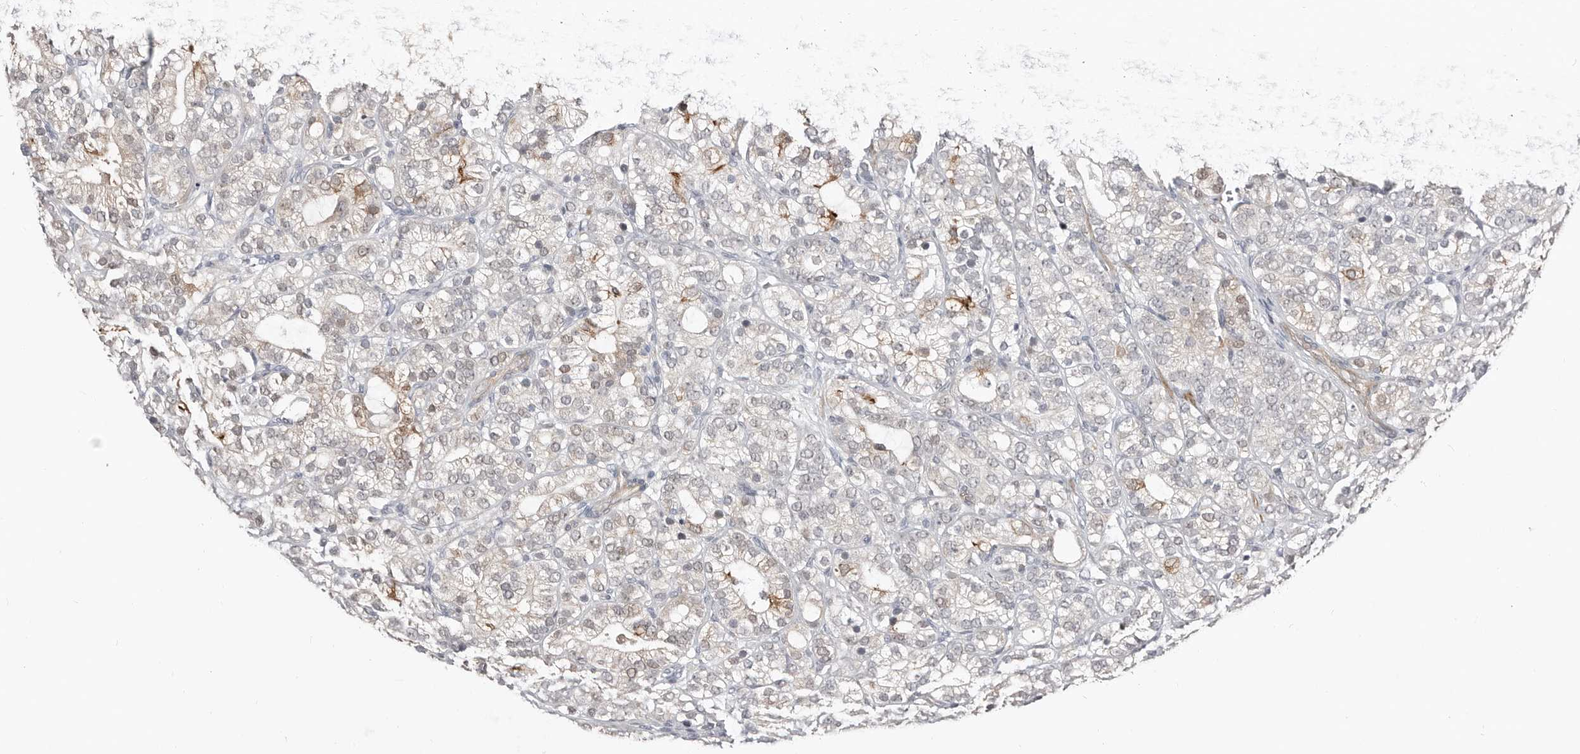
{"staining": {"intensity": "negative", "quantity": "none", "location": "none"}, "tissue": "prostate cancer", "cell_type": "Tumor cells", "image_type": "cancer", "snomed": [{"axis": "morphology", "description": "Adenocarcinoma, High grade"}, {"axis": "topography", "description": "Prostate"}], "caption": "The photomicrograph exhibits no significant positivity in tumor cells of prostate cancer (high-grade adenocarcinoma).", "gene": "ASRGL1", "patient": {"sex": "male", "age": 57}}